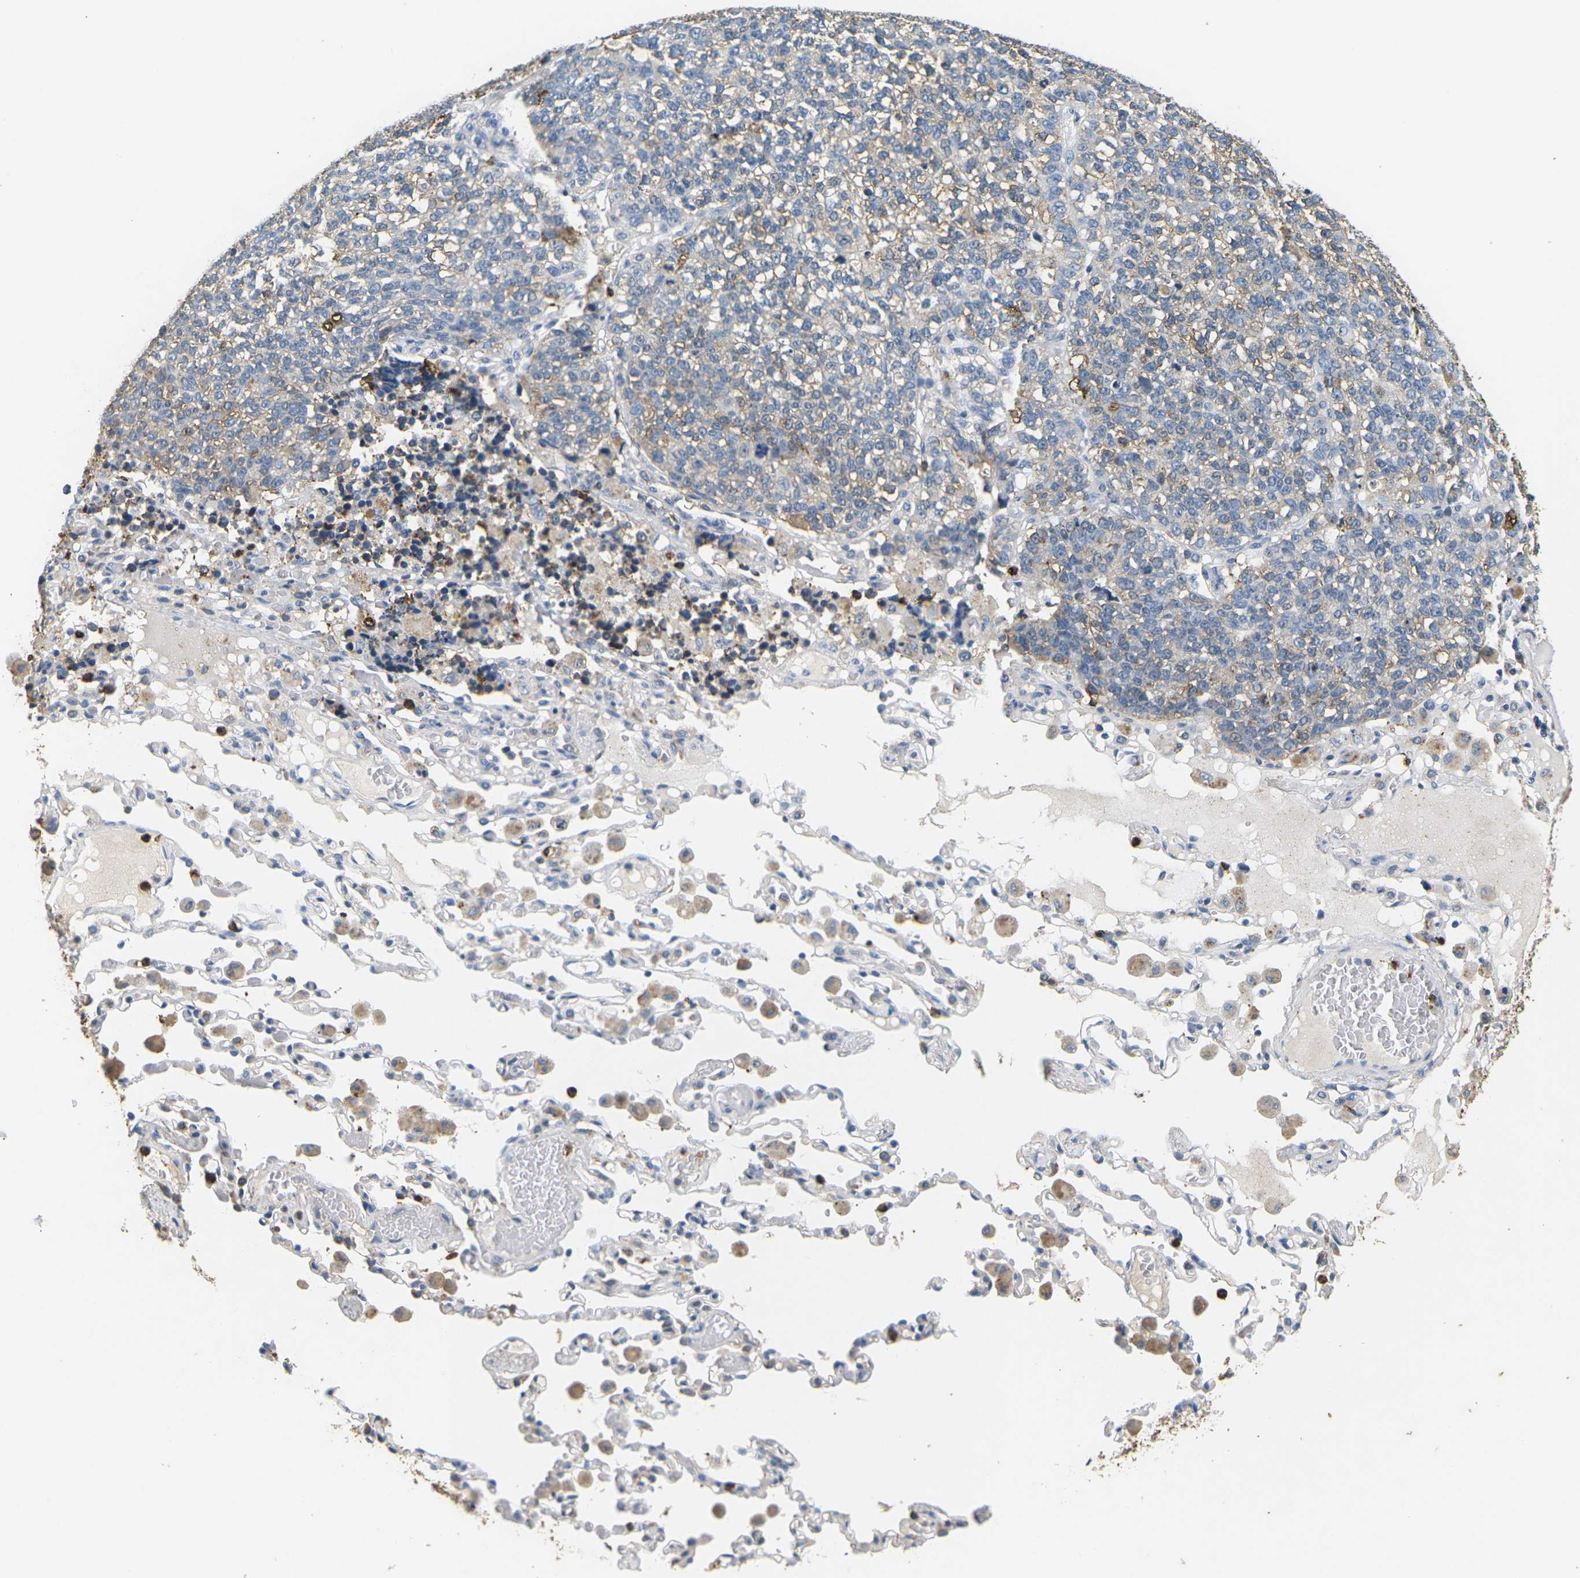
{"staining": {"intensity": "weak", "quantity": "25%-75%", "location": "cytoplasmic/membranous"}, "tissue": "lung cancer", "cell_type": "Tumor cells", "image_type": "cancer", "snomed": [{"axis": "morphology", "description": "Adenocarcinoma, NOS"}, {"axis": "topography", "description": "Lung"}], "caption": "Immunohistochemistry (DAB (3,3'-diaminobenzidine)) staining of lung adenocarcinoma shows weak cytoplasmic/membranous protein staining in approximately 25%-75% of tumor cells. Nuclei are stained in blue.", "gene": "ADM", "patient": {"sex": "male", "age": 49}}